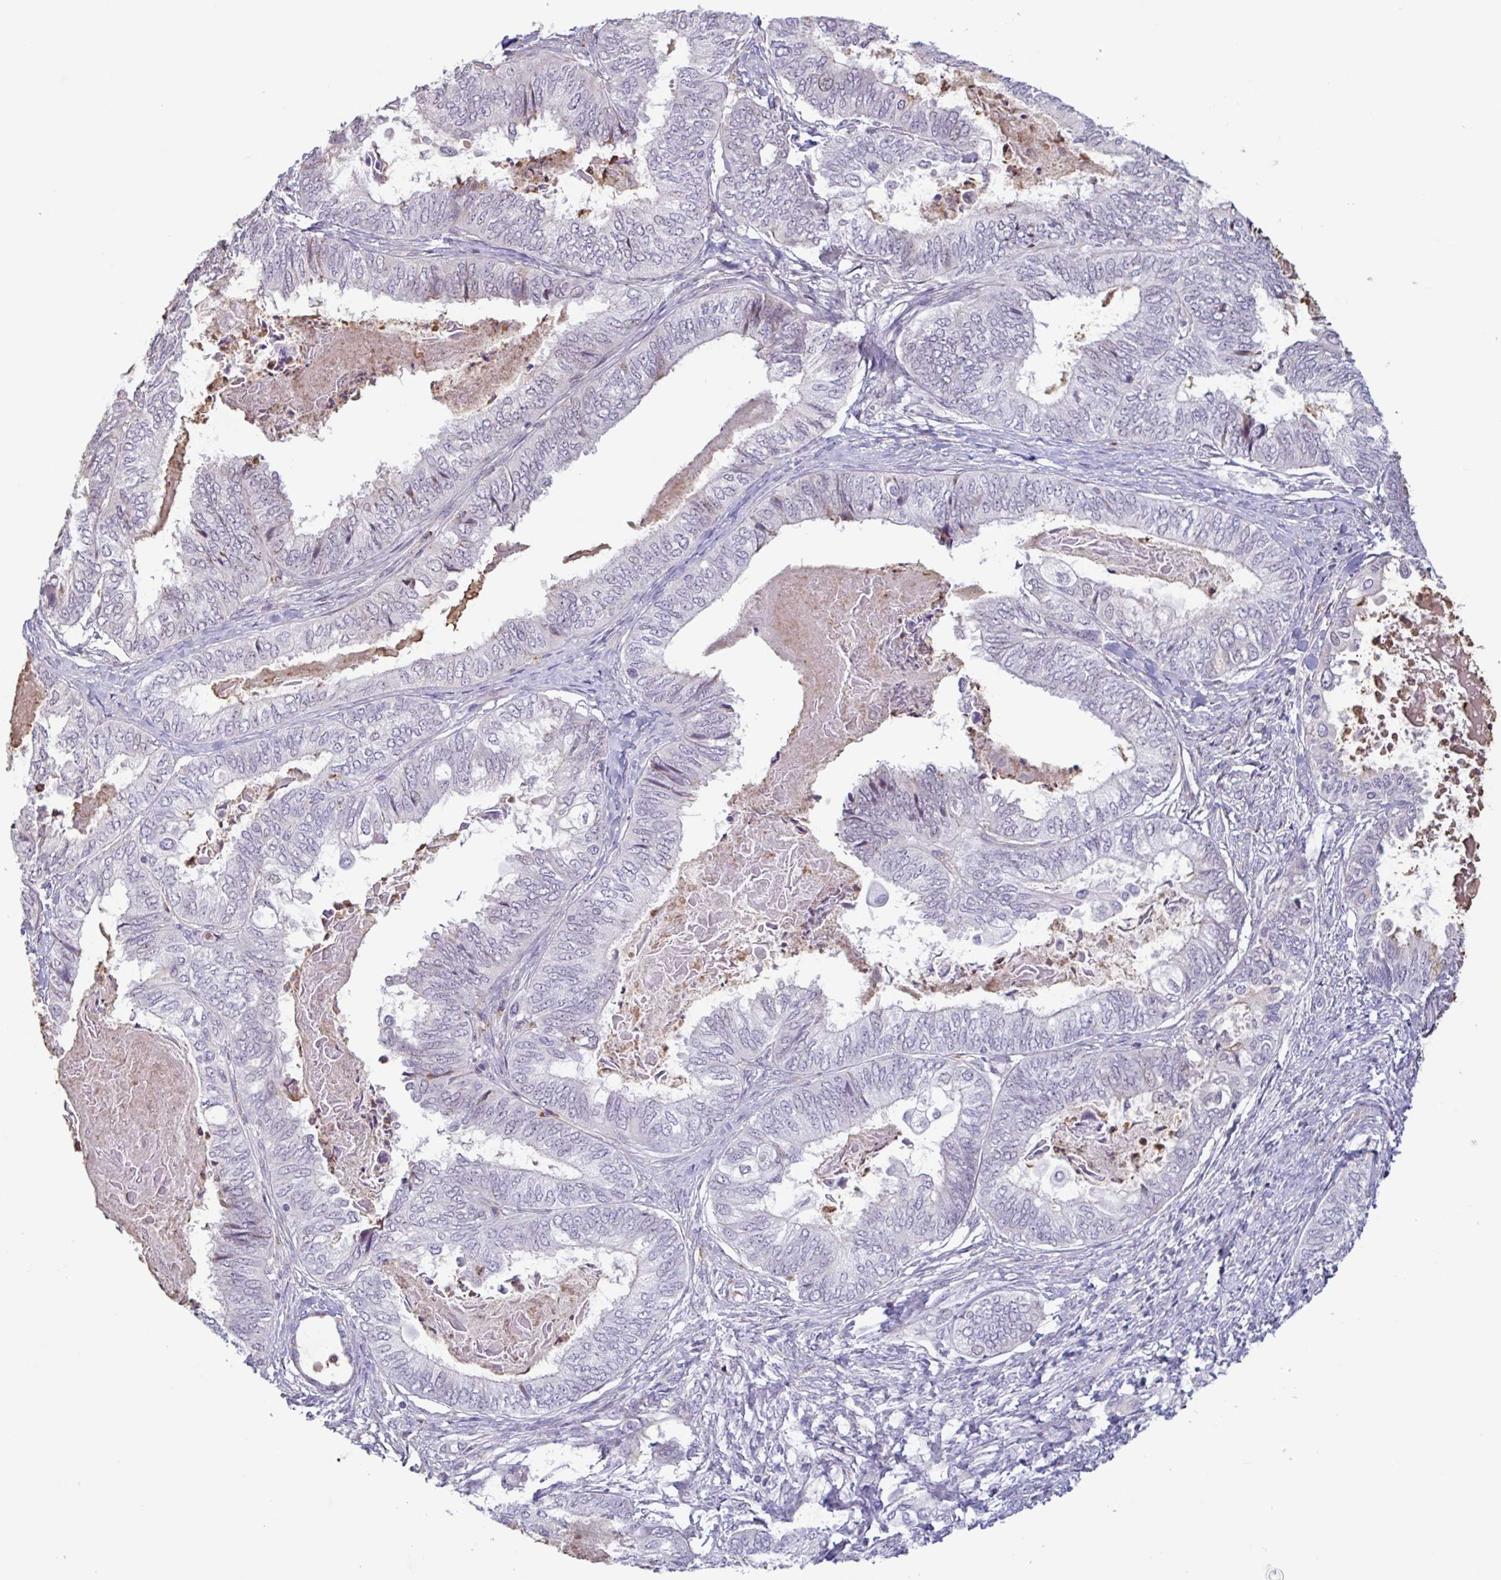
{"staining": {"intensity": "negative", "quantity": "none", "location": "none"}, "tissue": "ovarian cancer", "cell_type": "Tumor cells", "image_type": "cancer", "snomed": [{"axis": "morphology", "description": "Carcinoma, endometroid"}, {"axis": "topography", "description": "Ovary"}], "caption": "There is no significant expression in tumor cells of ovarian endometroid carcinoma.", "gene": "TAF1D", "patient": {"sex": "female", "age": 70}}